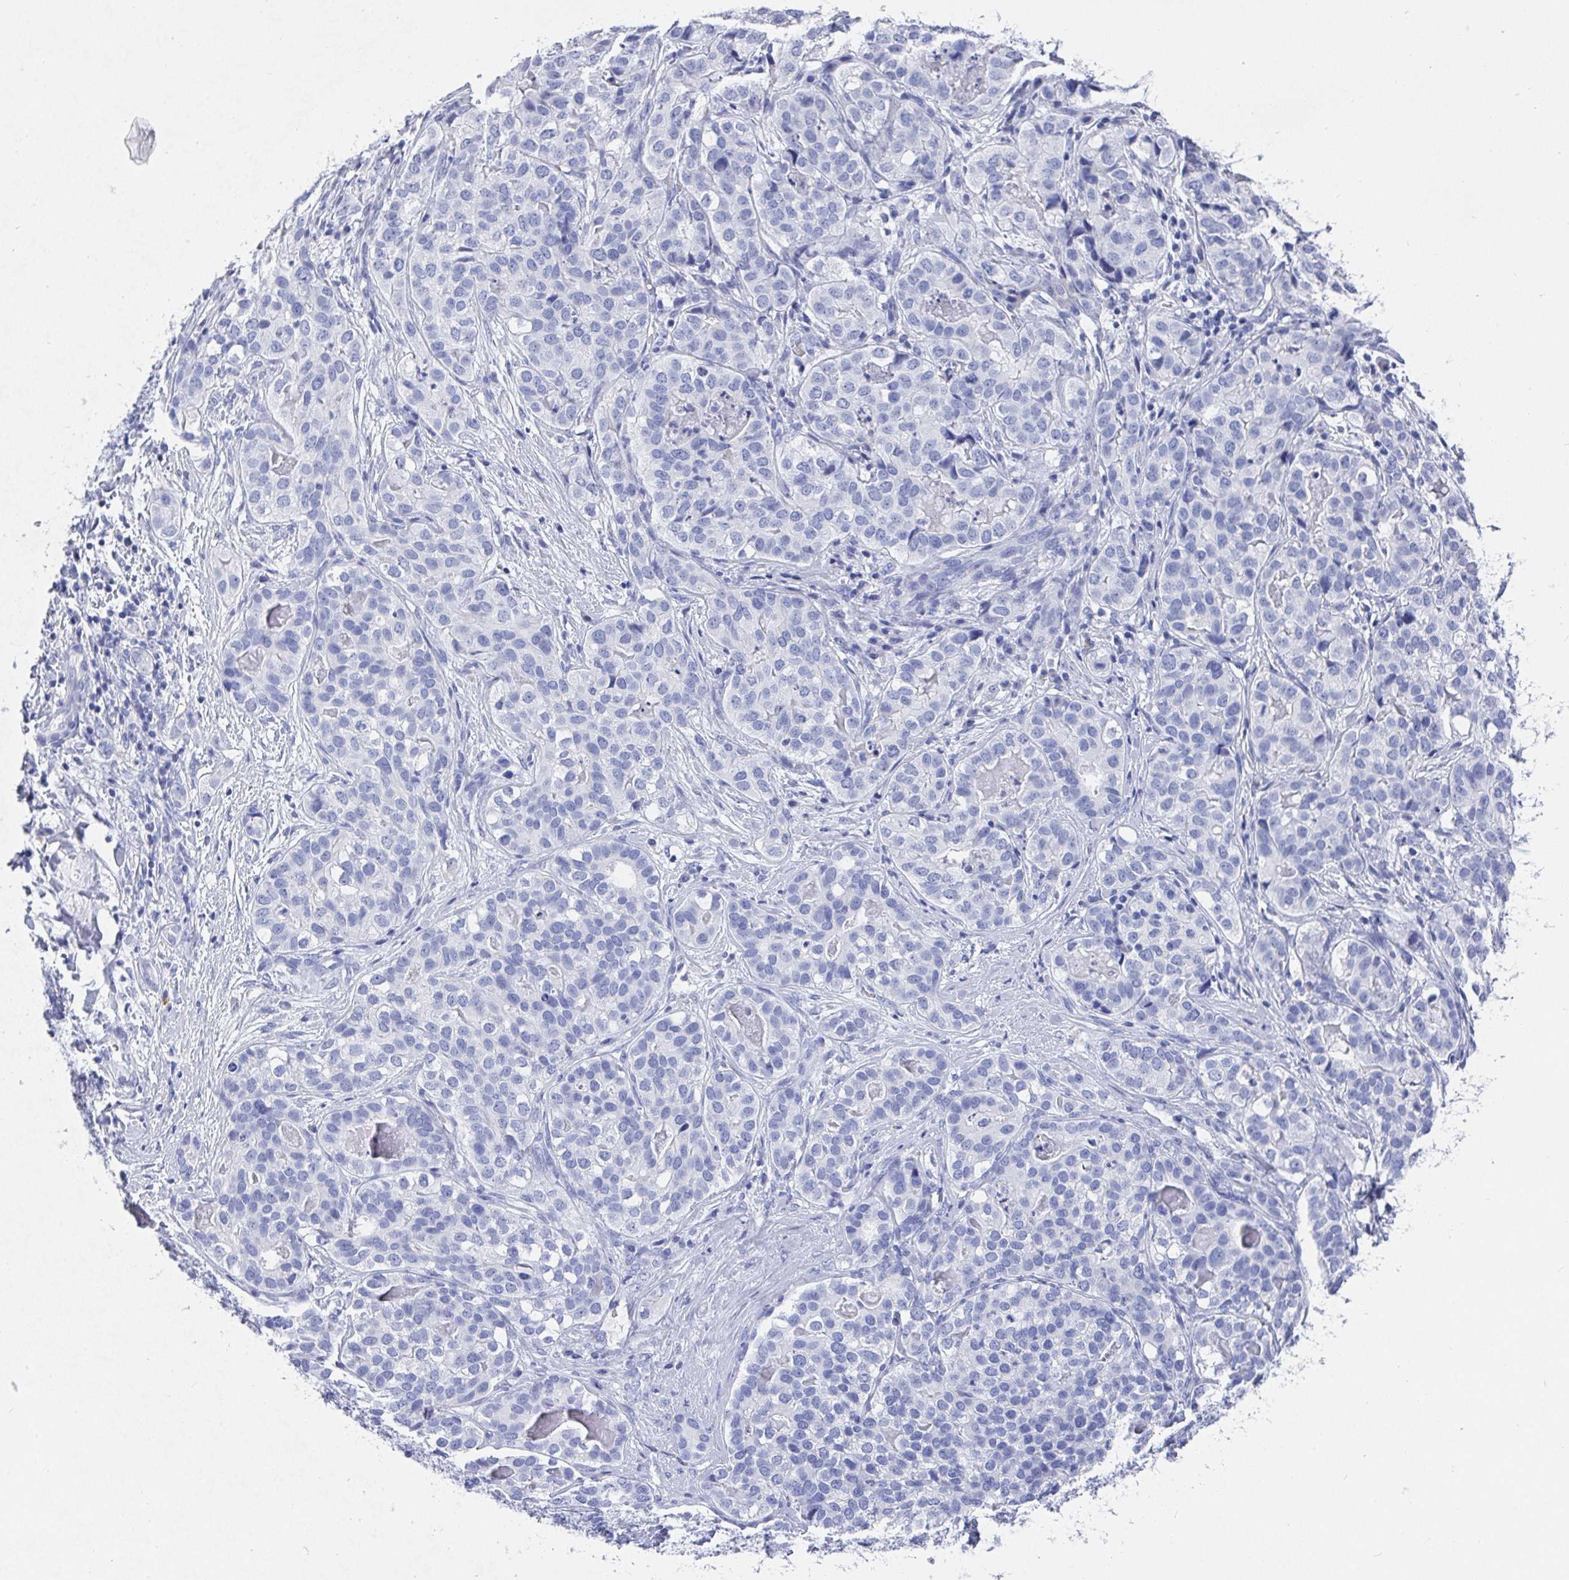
{"staining": {"intensity": "negative", "quantity": "none", "location": "none"}, "tissue": "liver cancer", "cell_type": "Tumor cells", "image_type": "cancer", "snomed": [{"axis": "morphology", "description": "Cholangiocarcinoma"}, {"axis": "topography", "description": "Liver"}], "caption": "IHC histopathology image of neoplastic tissue: liver cancer stained with DAB (3,3'-diaminobenzidine) displays no significant protein staining in tumor cells.", "gene": "GRIA1", "patient": {"sex": "male", "age": 56}}